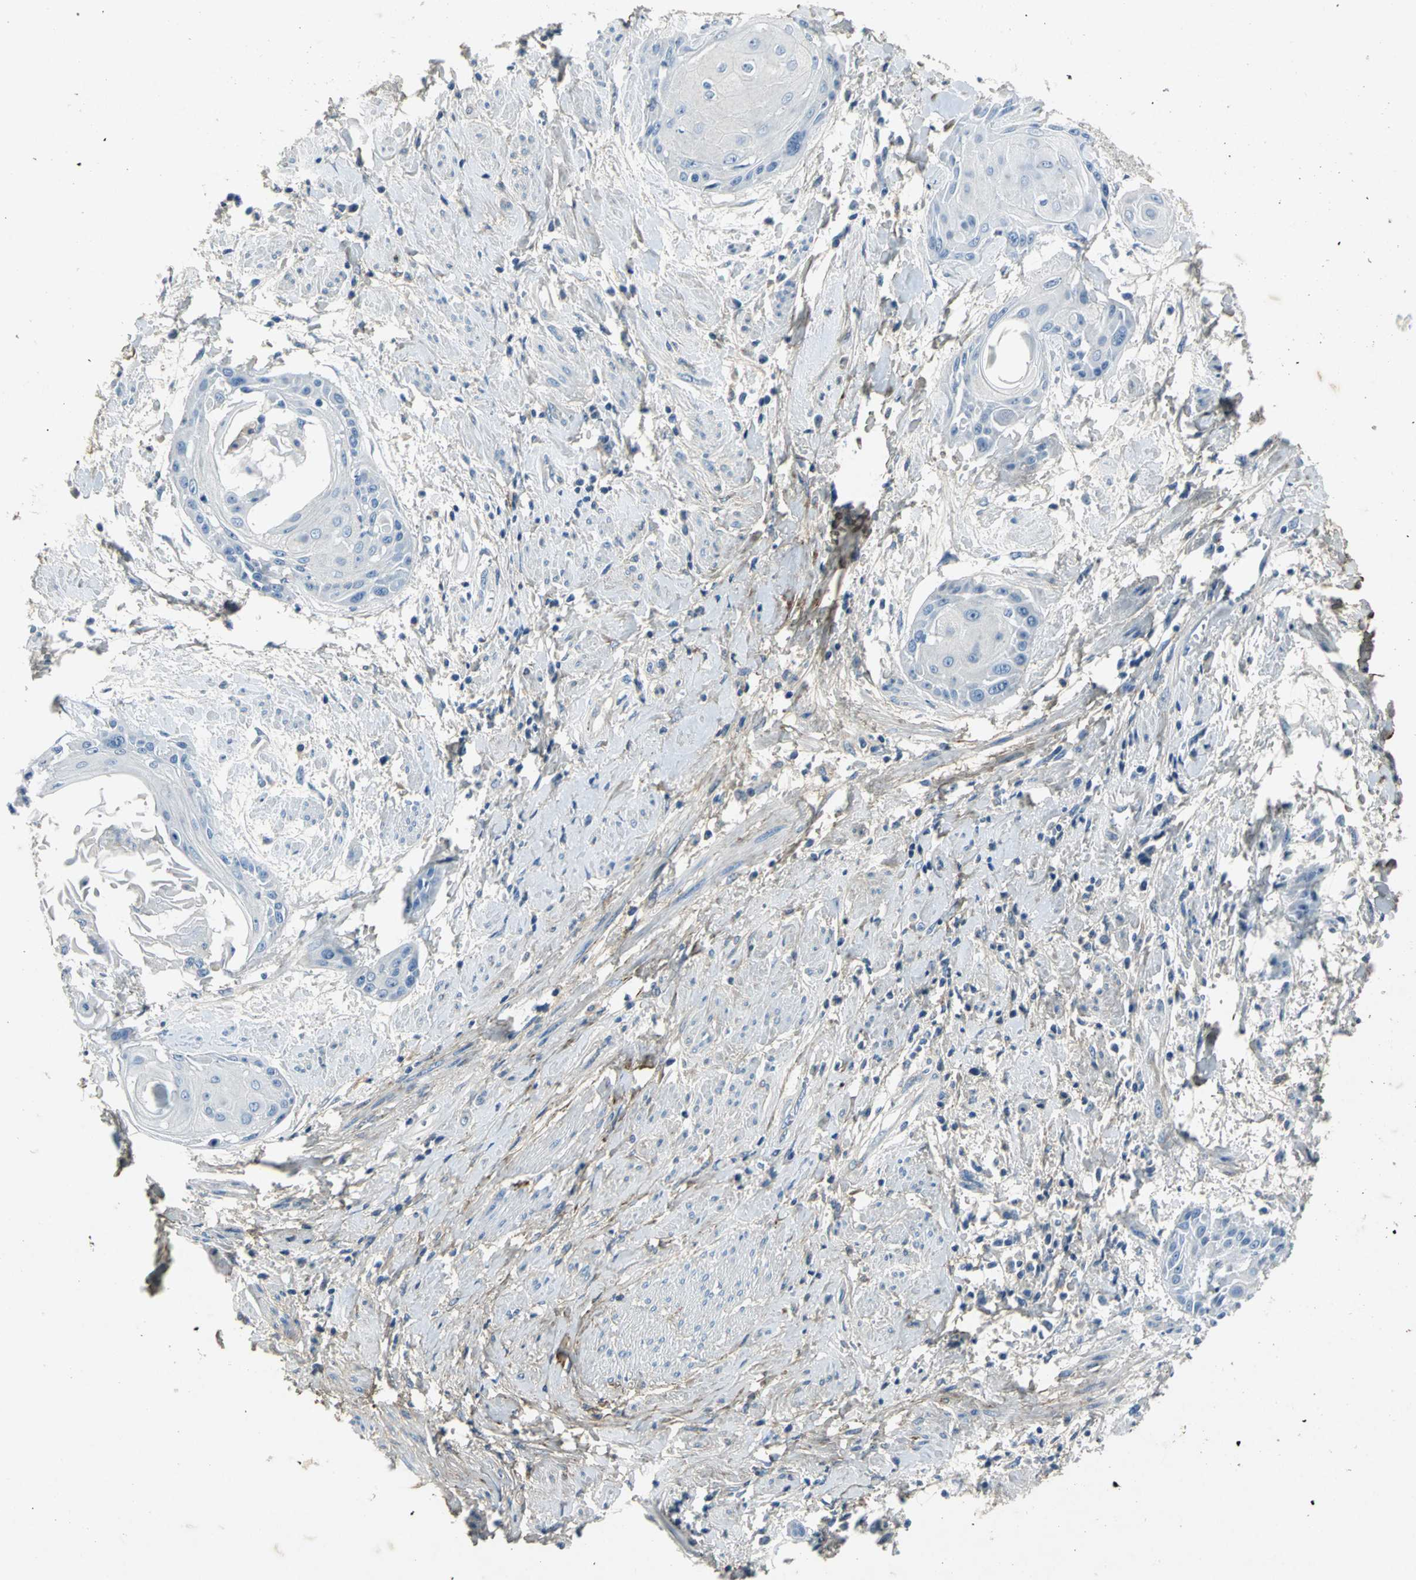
{"staining": {"intensity": "negative", "quantity": "none", "location": "none"}, "tissue": "cervical cancer", "cell_type": "Tumor cells", "image_type": "cancer", "snomed": [{"axis": "morphology", "description": "Squamous cell carcinoma, NOS"}, {"axis": "topography", "description": "Cervix"}], "caption": "DAB immunohistochemical staining of human cervical cancer reveals no significant positivity in tumor cells.", "gene": "EFNB3", "patient": {"sex": "female", "age": 57}}